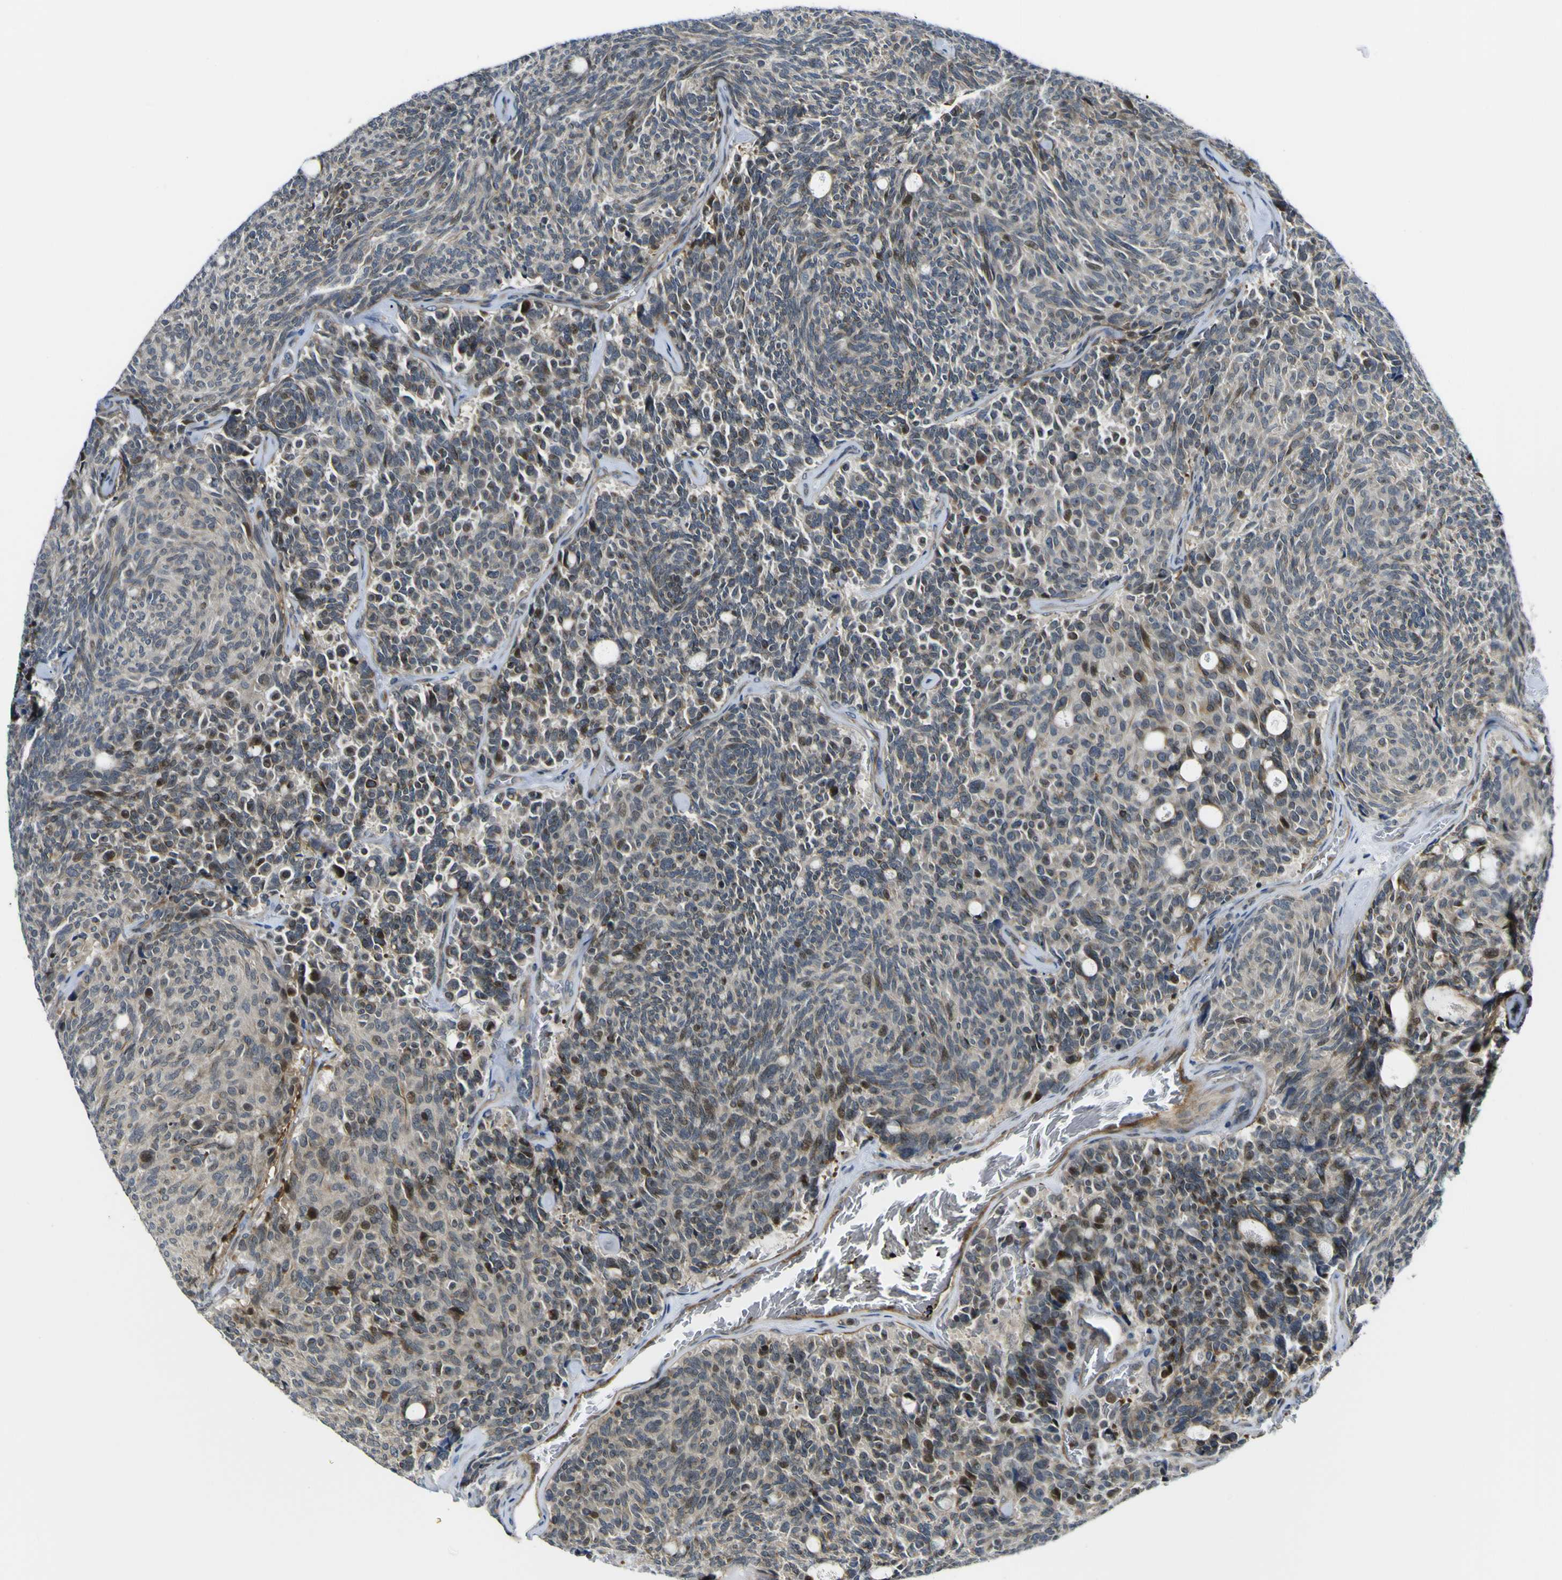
{"staining": {"intensity": "strong", "quantity": "<25%", "location": "cytoplasmic/membranous,nuclear"}, "tissue": "carcinoid", "cell_type": "Tumor cells", "image_type": "cancer", "snomed": [{"axis": "morphology", "description": "Carcinoid, malignant, NOS"}, {"axis": "topography", "description": "Pancreas"}], "caption": "The immunohistochemical stain labels strong cytoplasmic/membranous and nuclear staining in tumor cells of carcinoid (malignant) tissue.", "gene": "KDM7A", "patient": {"sex": "female", "age": 54}}